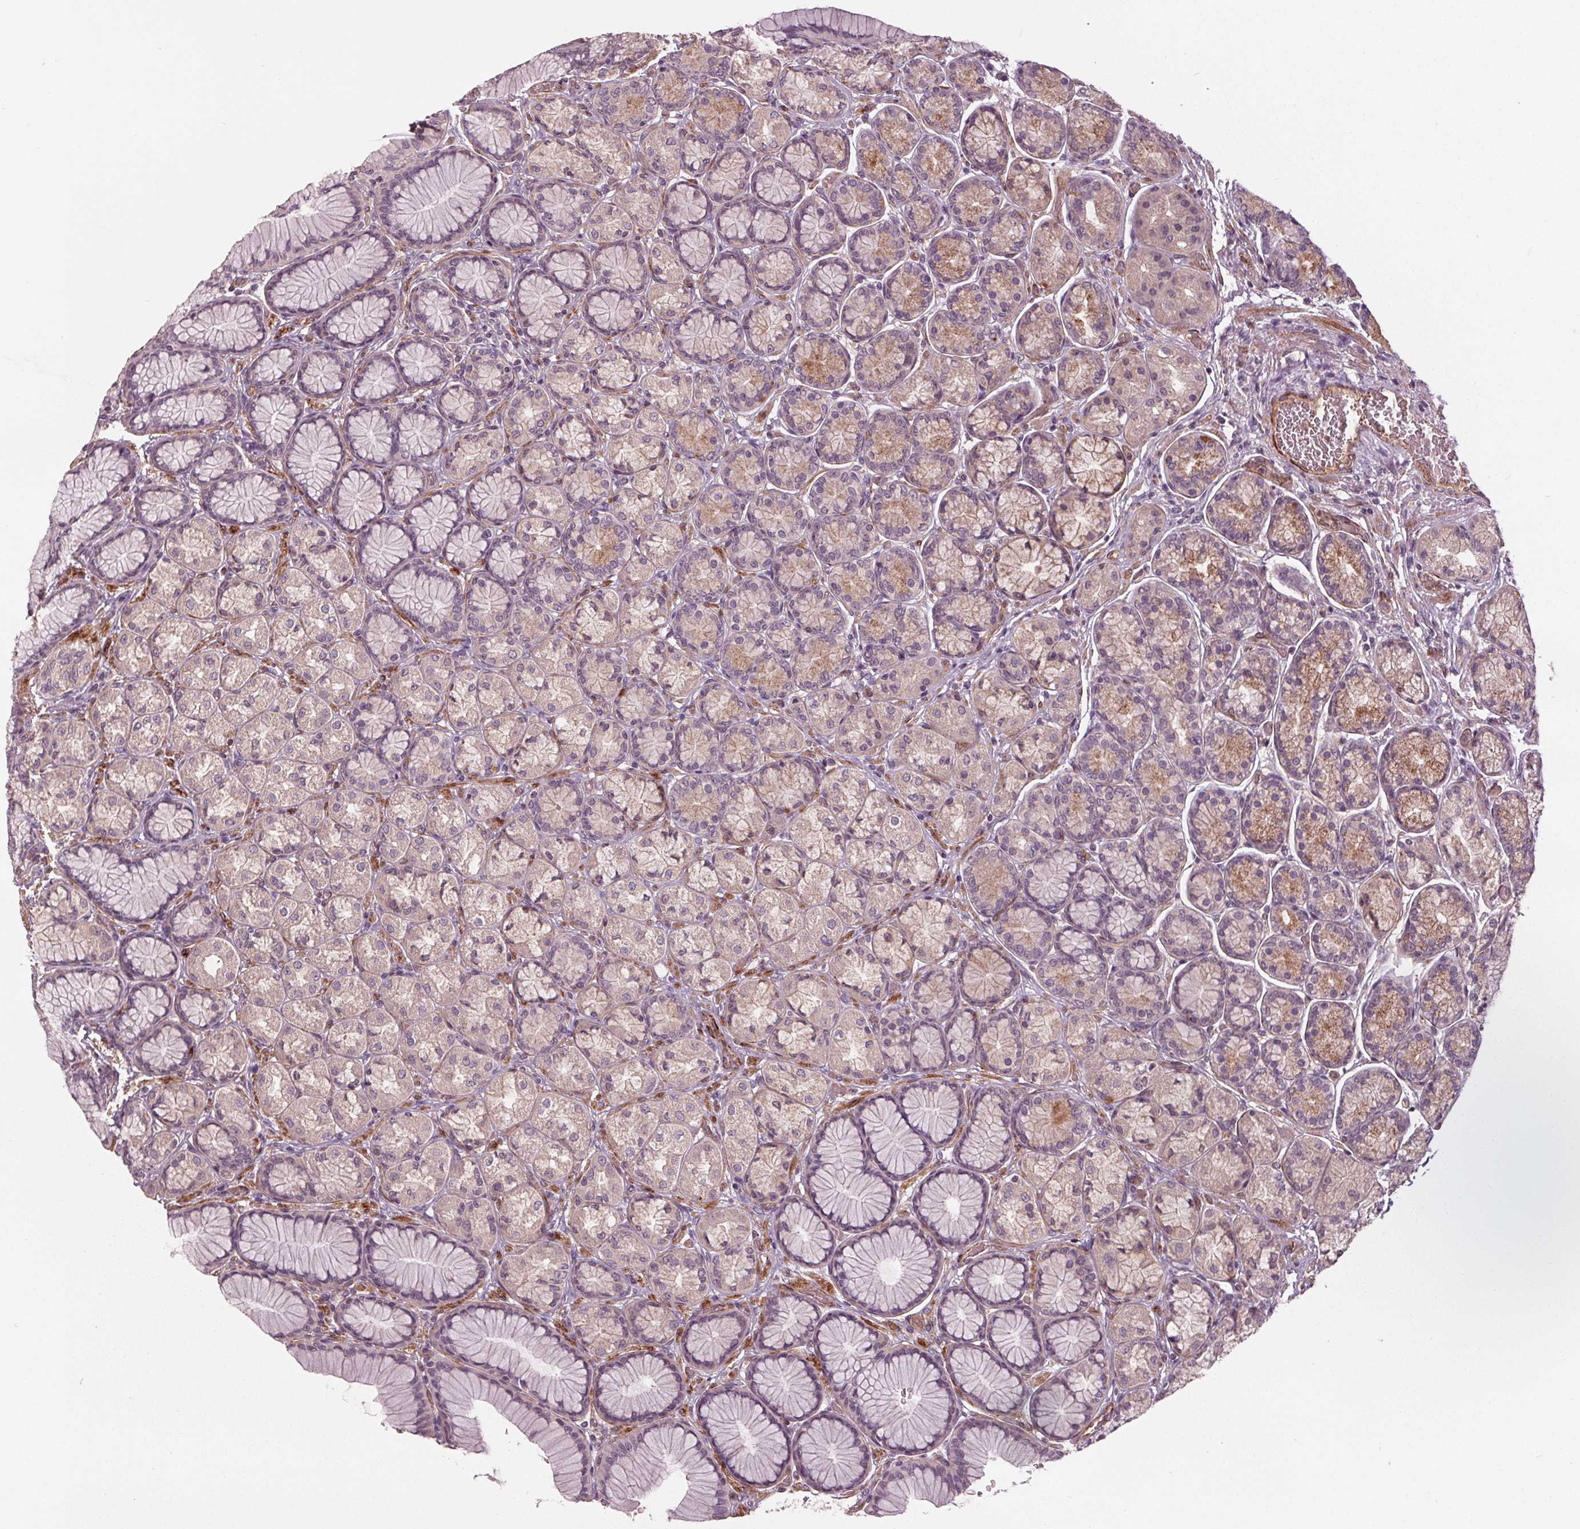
{"staining": {"intensity": "weak", "quantity": "<25%", "location": "cytoplasmic/membranous"}, "tissue": "stomach", "cell_type": "Glandular cells", "image_type": "normal", "snomed": [{"axis": "morphology", "description": "Normal tissue, NOS"}, {"axis": "morphology", "description": "Adenocarcinoma, NOS"}, {"axis": "morphology", "description": "Adenocarcinoma, High grade"}, {"axis": "topography", "description": "Stomach, upper"}, {"axis": "topography", "description": "Stomach"}], "caption": "Immunohistochemistry (IHC) image of unremarkable stomach stained for a protein (brown), which reveals no staining in glandular cells. (DAB immunohistochemistry (IHC) with hematoxylin counter stain).", "gene": "PDGFD", "patient": {"sex": "female", "age": 65}}